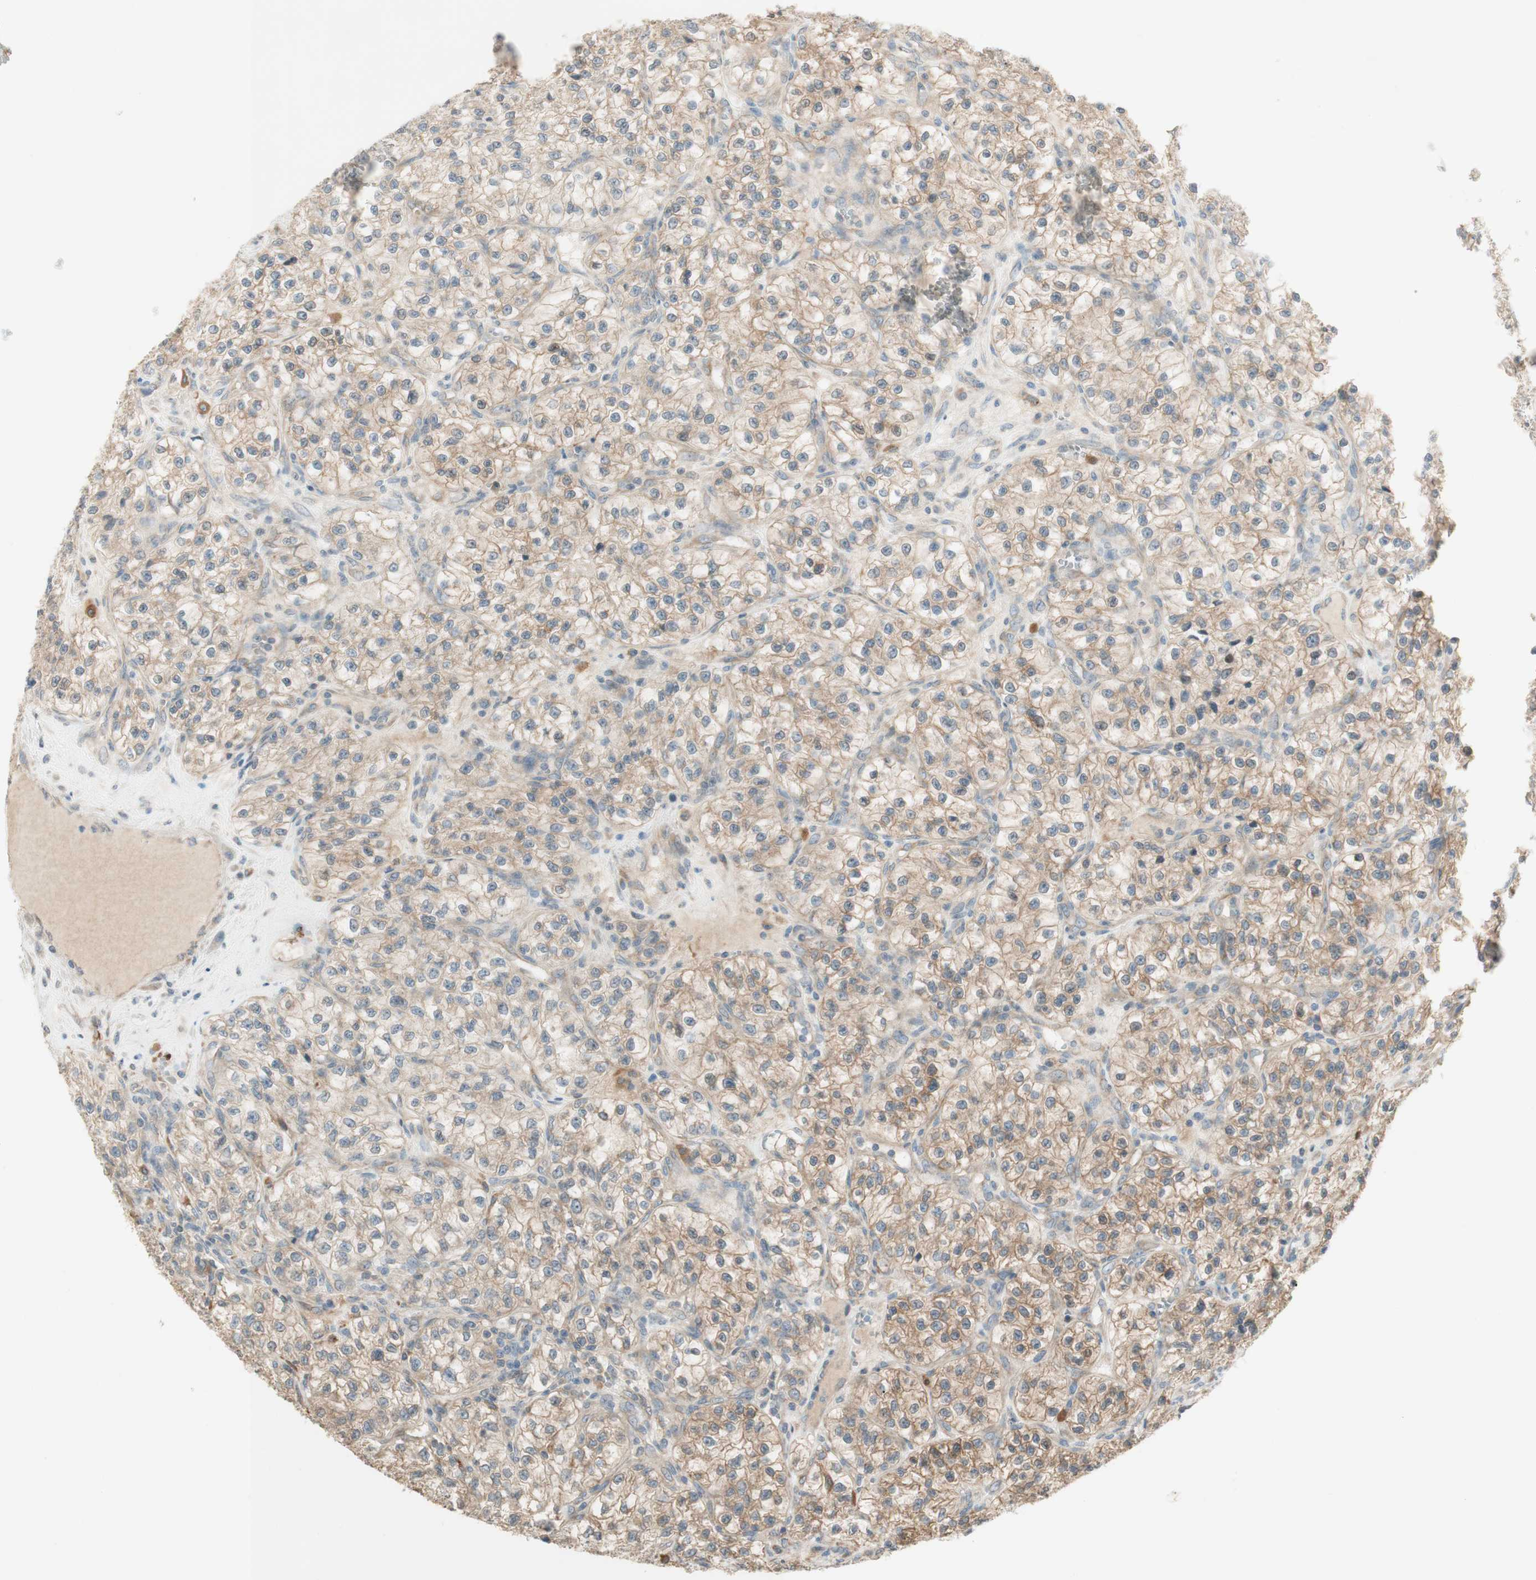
{"staining": {"intensity": "moderate", "quantity": ">75%", "location": "cytoplasmic/membranous"}, "tissue": "renal cancer", "cell_type": "Tumor cells", "image_type": "cancer", "snomed": [{"axis": "morphology", "description": "Adenocarcinoma, NOS"}, {"axis": "topography", "description": "Kidney"}], "caption": "Renal adenocarcinoma stained with DAB (3,3'-diaminobenzidine) IHC displays medium levels of moderate cytoplasmic/membranous staining in about >75% of tumor cells.", "gene": "CLCN2", "patient": {"sex": "female", "age": 57}}